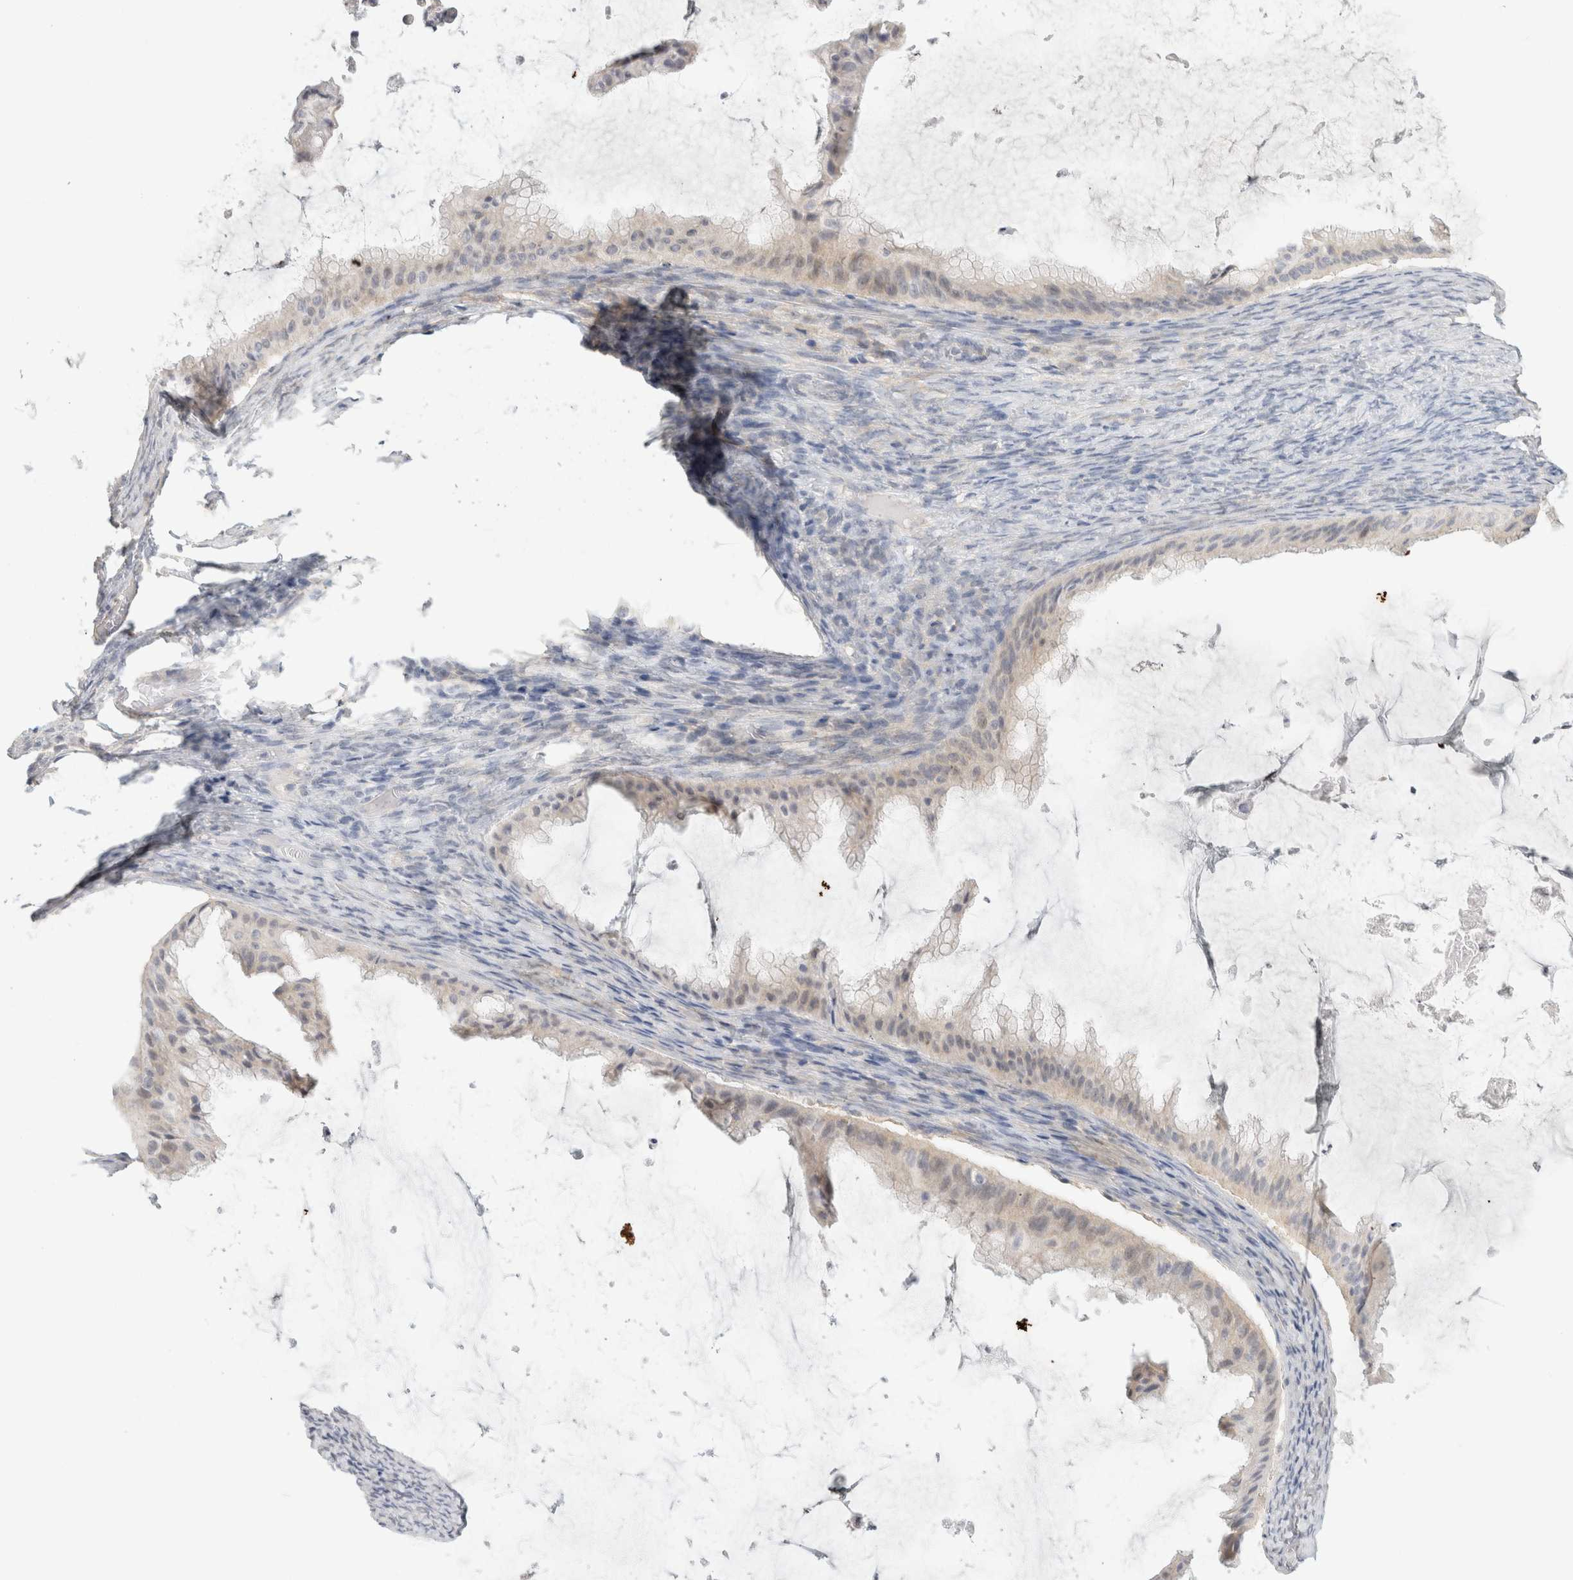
{"staining": {"intensity": "negative", "quantity": "none", "location": "none"}, "tissue": "ovarian cancer", "cell_type": "Tumor cells", "image_type": "cancer", "snomed": [{"axis": "morphology", "description": "Cystadenocarcinoma, mucinous, NOS"}, {"axis": "topography", "description": "Ovary"}], "caption": "The immunohistochemistry photomicrograph has no significant staining in tumor cells of ovarian cancer (mucinous cystadenocarcinoma) tissue. The staining is performed using DAB (3,3'-diaminobenzidine) brown chromogen with nuclei counter-stained in using hematoxylin.", "gene": "CHRM4", "patient": {"sex": "female", "age": 61}}